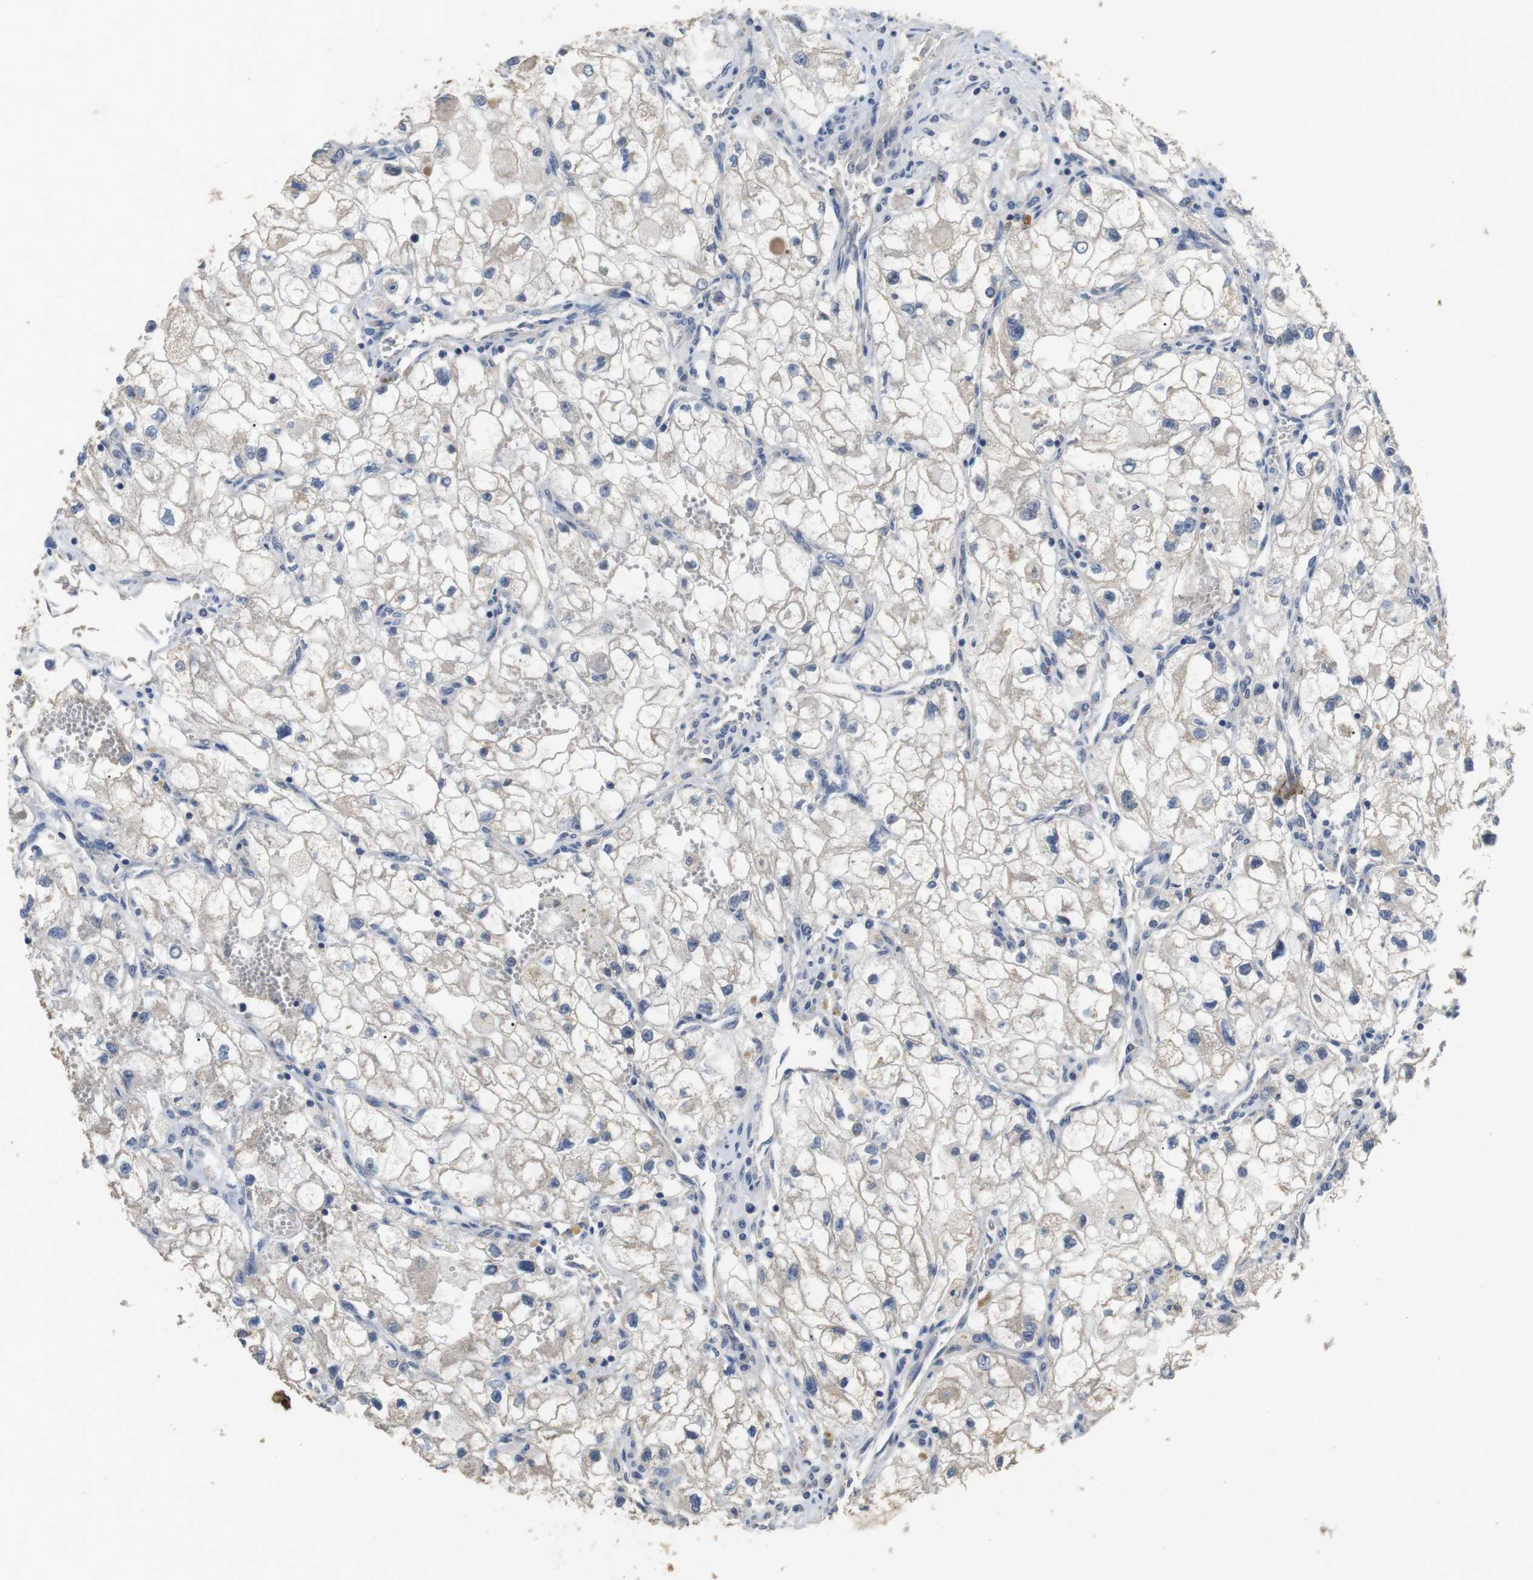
{"staining": {"intensity": "negative", "quantity": "none", "location": "none"}, "tissue": "renal cancer", "cell_type": "Tumor cells", "image_type": "cancer", "snomed": [{"axis": "morphology", "description": "Adenocarcinoma, NOS"}, {"axis": "topography", "description": "Kidney"}], "caption": "Human renal adenocarcinoma stained for a protein using immunohistochemistry displays no positivity in tumor cells.", "gene": "ADGRL3", "patient": {"sex": "female", "age": 70}}